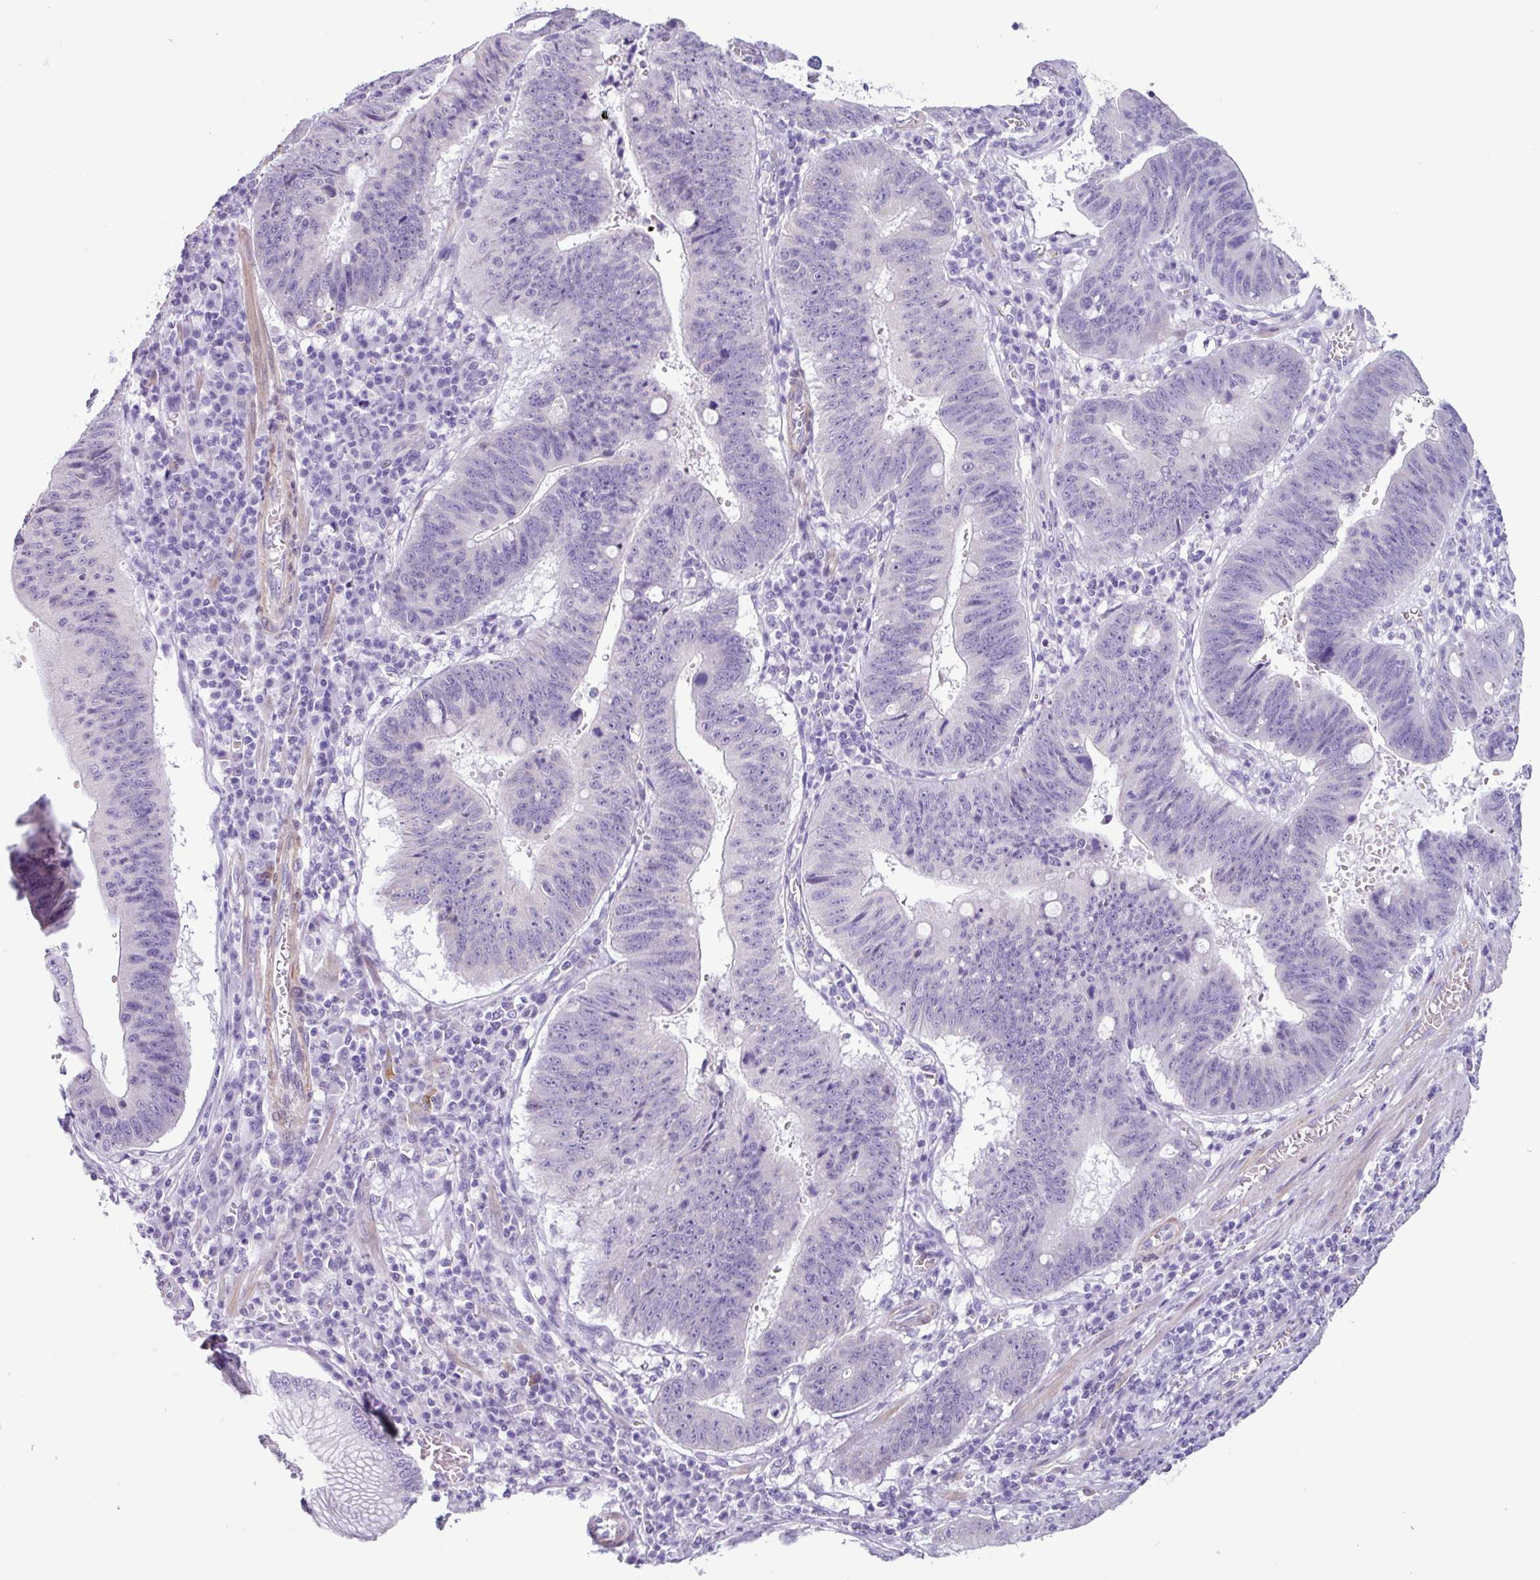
{"staining": {"intensity": "negative", "quantity": "none", "location": "none"}, "tissue": "stomach cancer", "cell_type": "Tumor cells", "image_type": "cancer", "snomed": [{"axis": "morphology", "description": "Adenocarcinoma, NOS"}, {"axis": "topography", "description": "Stomach"}], "caption": "Immunohistochemical staining of human stomach cancer shows no significant staining in tumor cells.", "gene": "OTX1", "patient": {"sex": "male", "age": 59}}